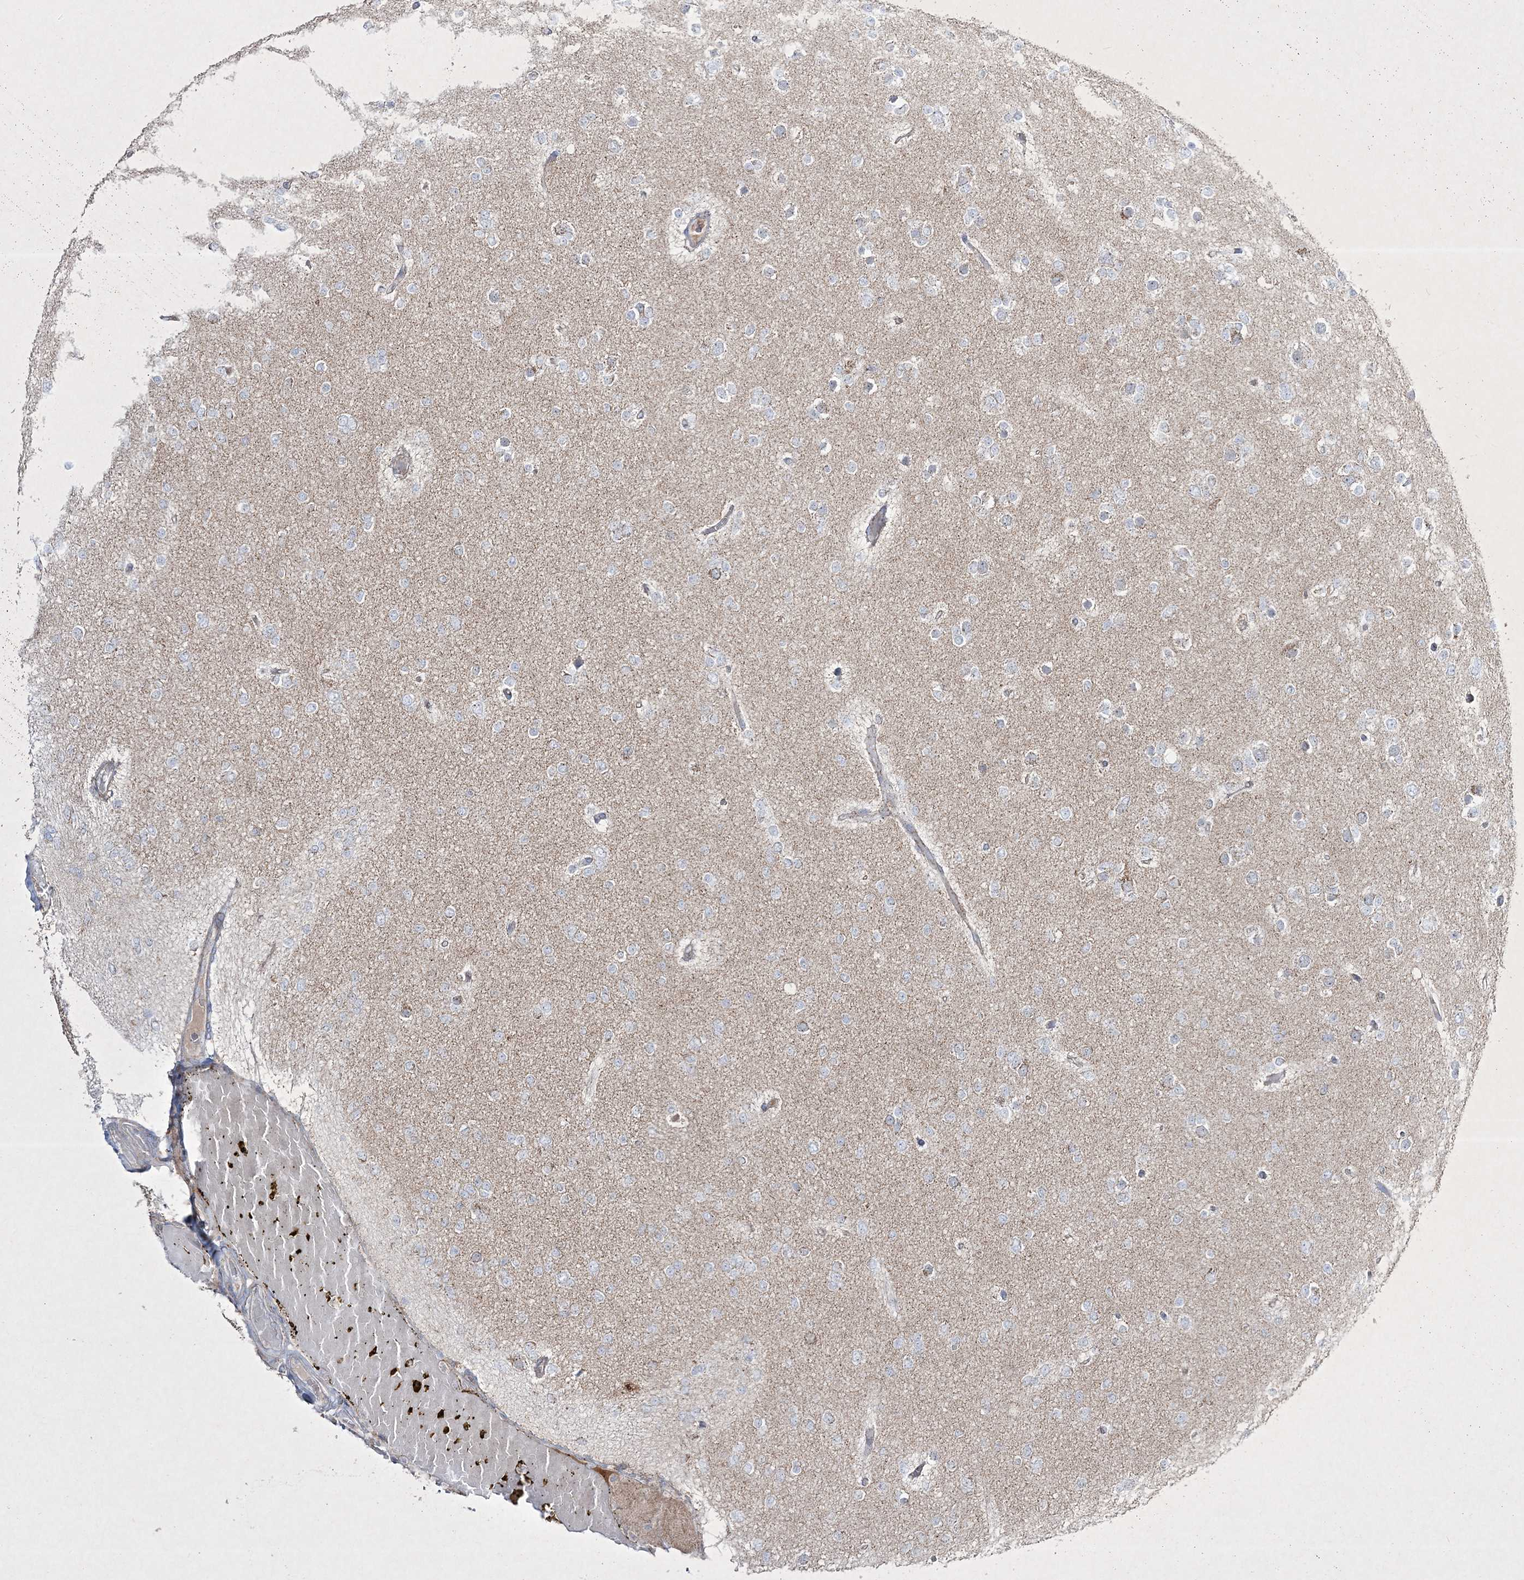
{"staining": {"intensity": "negative", "quantity": "none", "location": "none"}, "tissue": "glioma", "cell_type": "Tumor cells", "image_type": "cancer", "snomed": [{"axis": "morphology", "description": "Glioma, malignant, Low grade"}, {"axis": "topography", "description": "Brain"}], "caption": "Immunohistochemistry photomicrograph of neoplastic tissue: human malignant glioma (low-grade) stained with DAB (3,3'-diaminobenzidine) displays no significant protein staining in tumor cells. (Brightfield microscopy of DAB immunohistochemistry (IHC) at high magnification).", "gene": "RICTOR", "patient": {"sex": "female", "age": 22}}